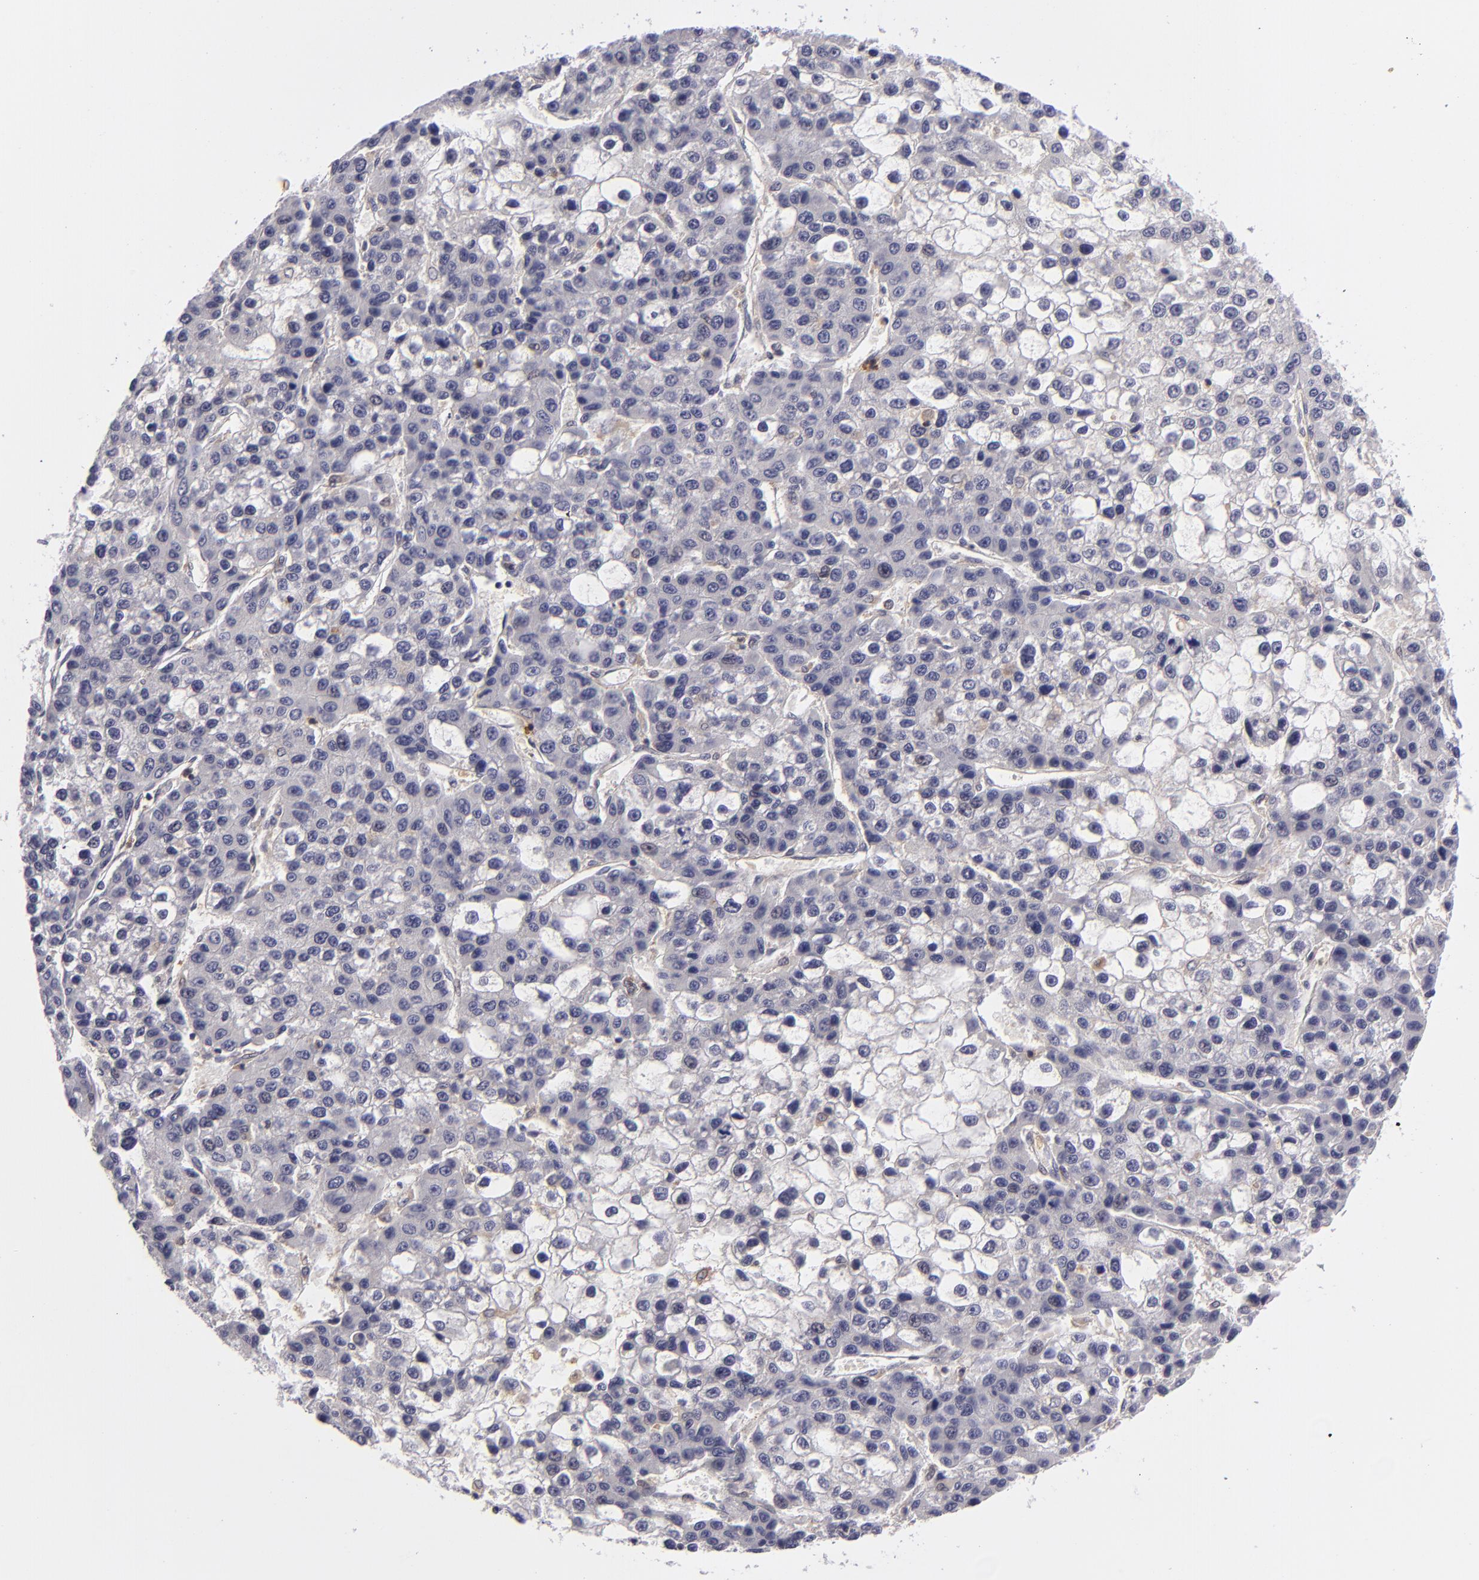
{"staining": {"intensity": "negative", "quantity": "none", "location": "none"}, "tissue": "liver cancer", "cell_type": "Tumor cells", "image_type": "cancer", "snomed": [{"axis": "morphology", "description": "Carcinoma, Hepatocellular, NOS"}, {"axis": "topography", "description": "Liver"}], "caption": "IHC histopathology image of human liver cancer (hepatocellular carcinoma) stained for a protein (brown), which shows no staining in tumor cells.", "gene": "MMP10", "patient": {"sex": "female", "age": 66}}